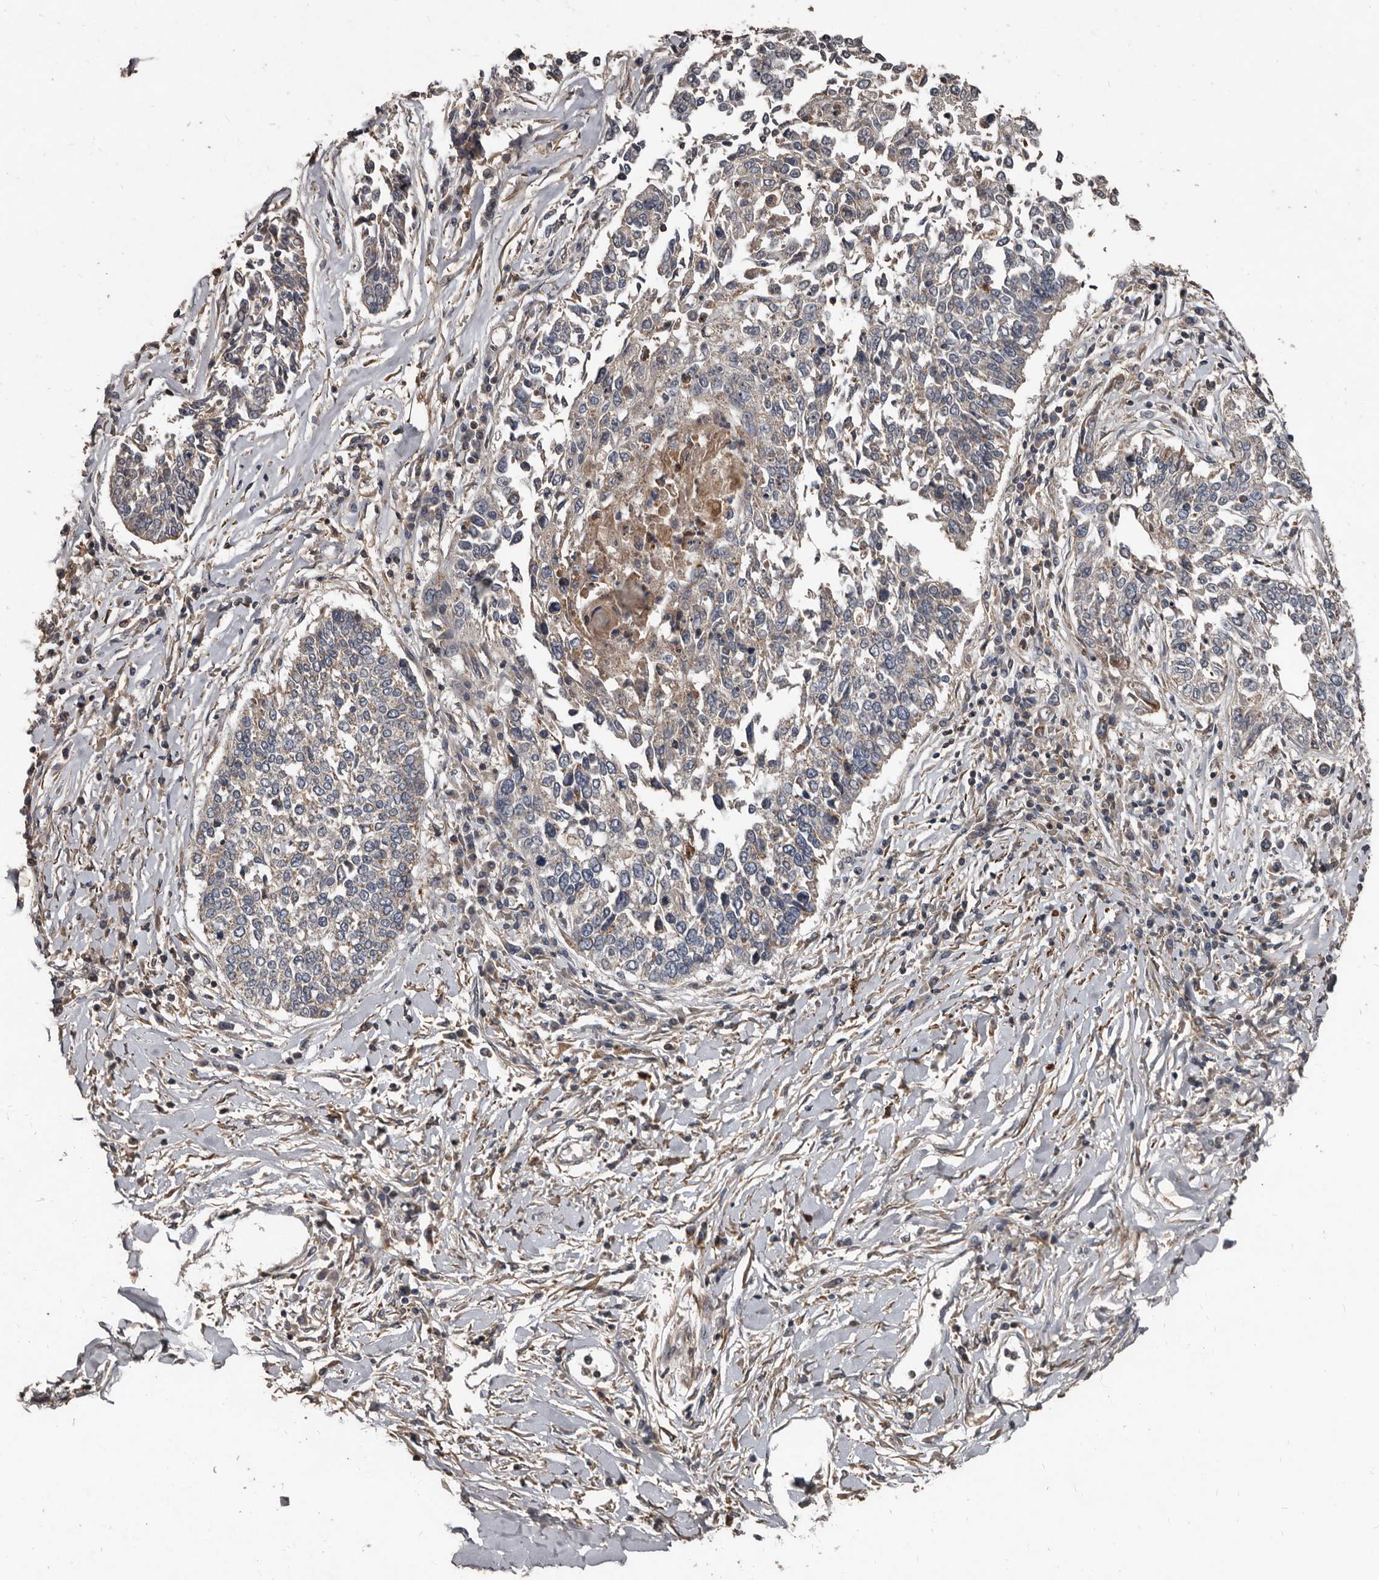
{"staining": {"intensity": "negative", "quantity": "none", "location": "none"}, "tissue": "lung cancer", "cell_type": "Tumor cells", "image_type": "cancer", "snomed": [{"axis": "morphology", "description": "Normal tissue, NOS"}, {"axis": "morphology", "description": "Squamous cell carcinoma, NOS"}, {"axis": "topography", "description": "Cartilage tissue"}, {"axis": "topography", "description": "Bronchus"}, {"axis": "topography", "description": "Lung"}, {"axis": "topography", "description": "Peripheral nerve tissue"}], "caption": "This micrograph is of squamous cell carcinoma (lung) stained with immunohistochemistry (IHC) to label a protein in brown with the nuclei are counter-stained blue. There is no expression in tumor cells.", "gene": "GREB1", "patient": {"sex": "female", "age": 49}}